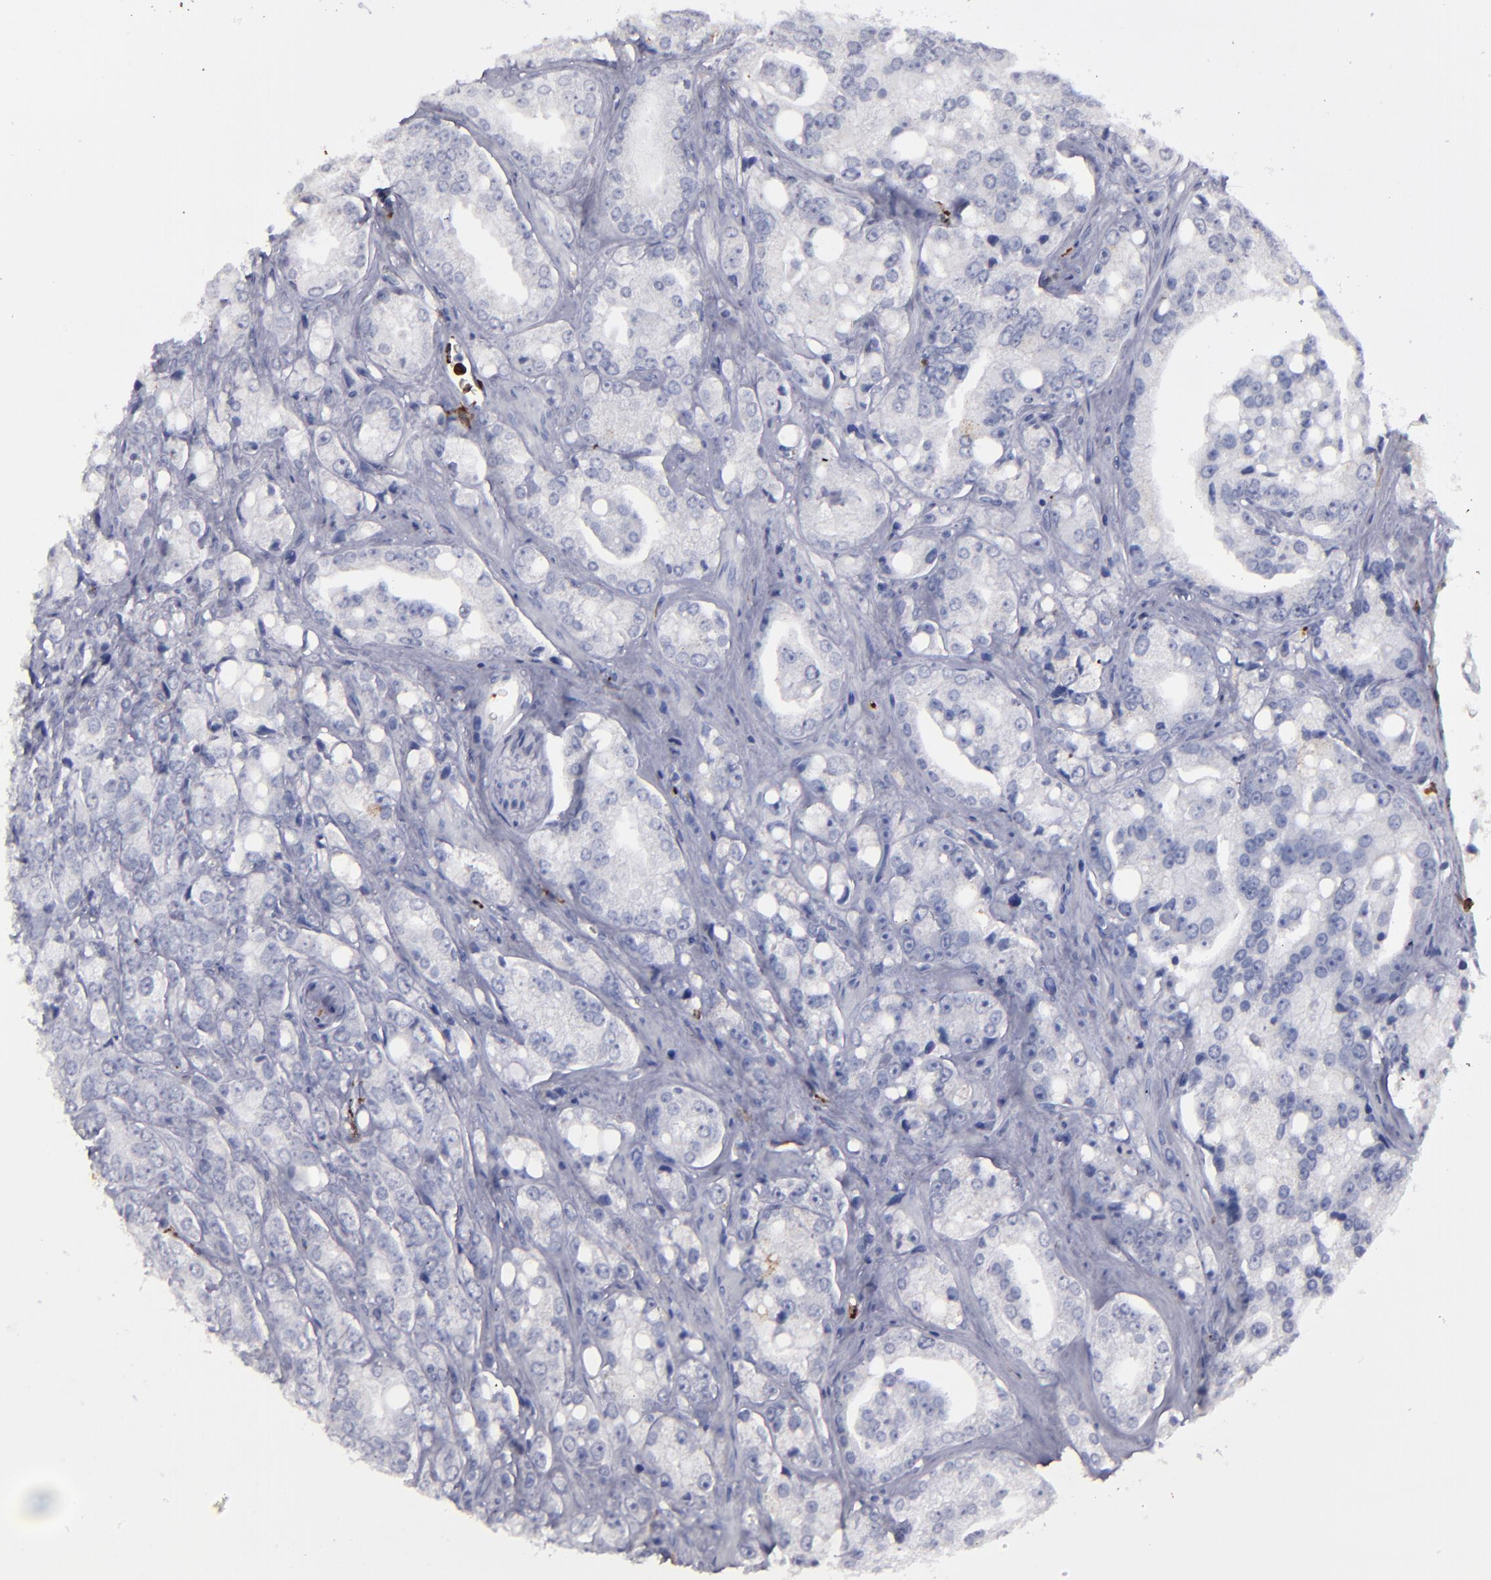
{"staining": {"intensity": "negative", "quantity": "none", "location": "none"}, "tissue": "prostate cancer", "cell_type": "Tumor cells", "image_type": "cancer", "snomed": [{"axis": "morphology", "description": "Adenocarcinoma, High grade"}, {"axis": "topography", "description": "Prostate"}], "caption": "High magnification brightfield microscopy of prostate cancer stained with DAB (brown) and counterstained with hematoxylin (blue): tumor cells show no significant positivity.", "gene": "CD36", "patient": {"sex": "male", "age": 67}}